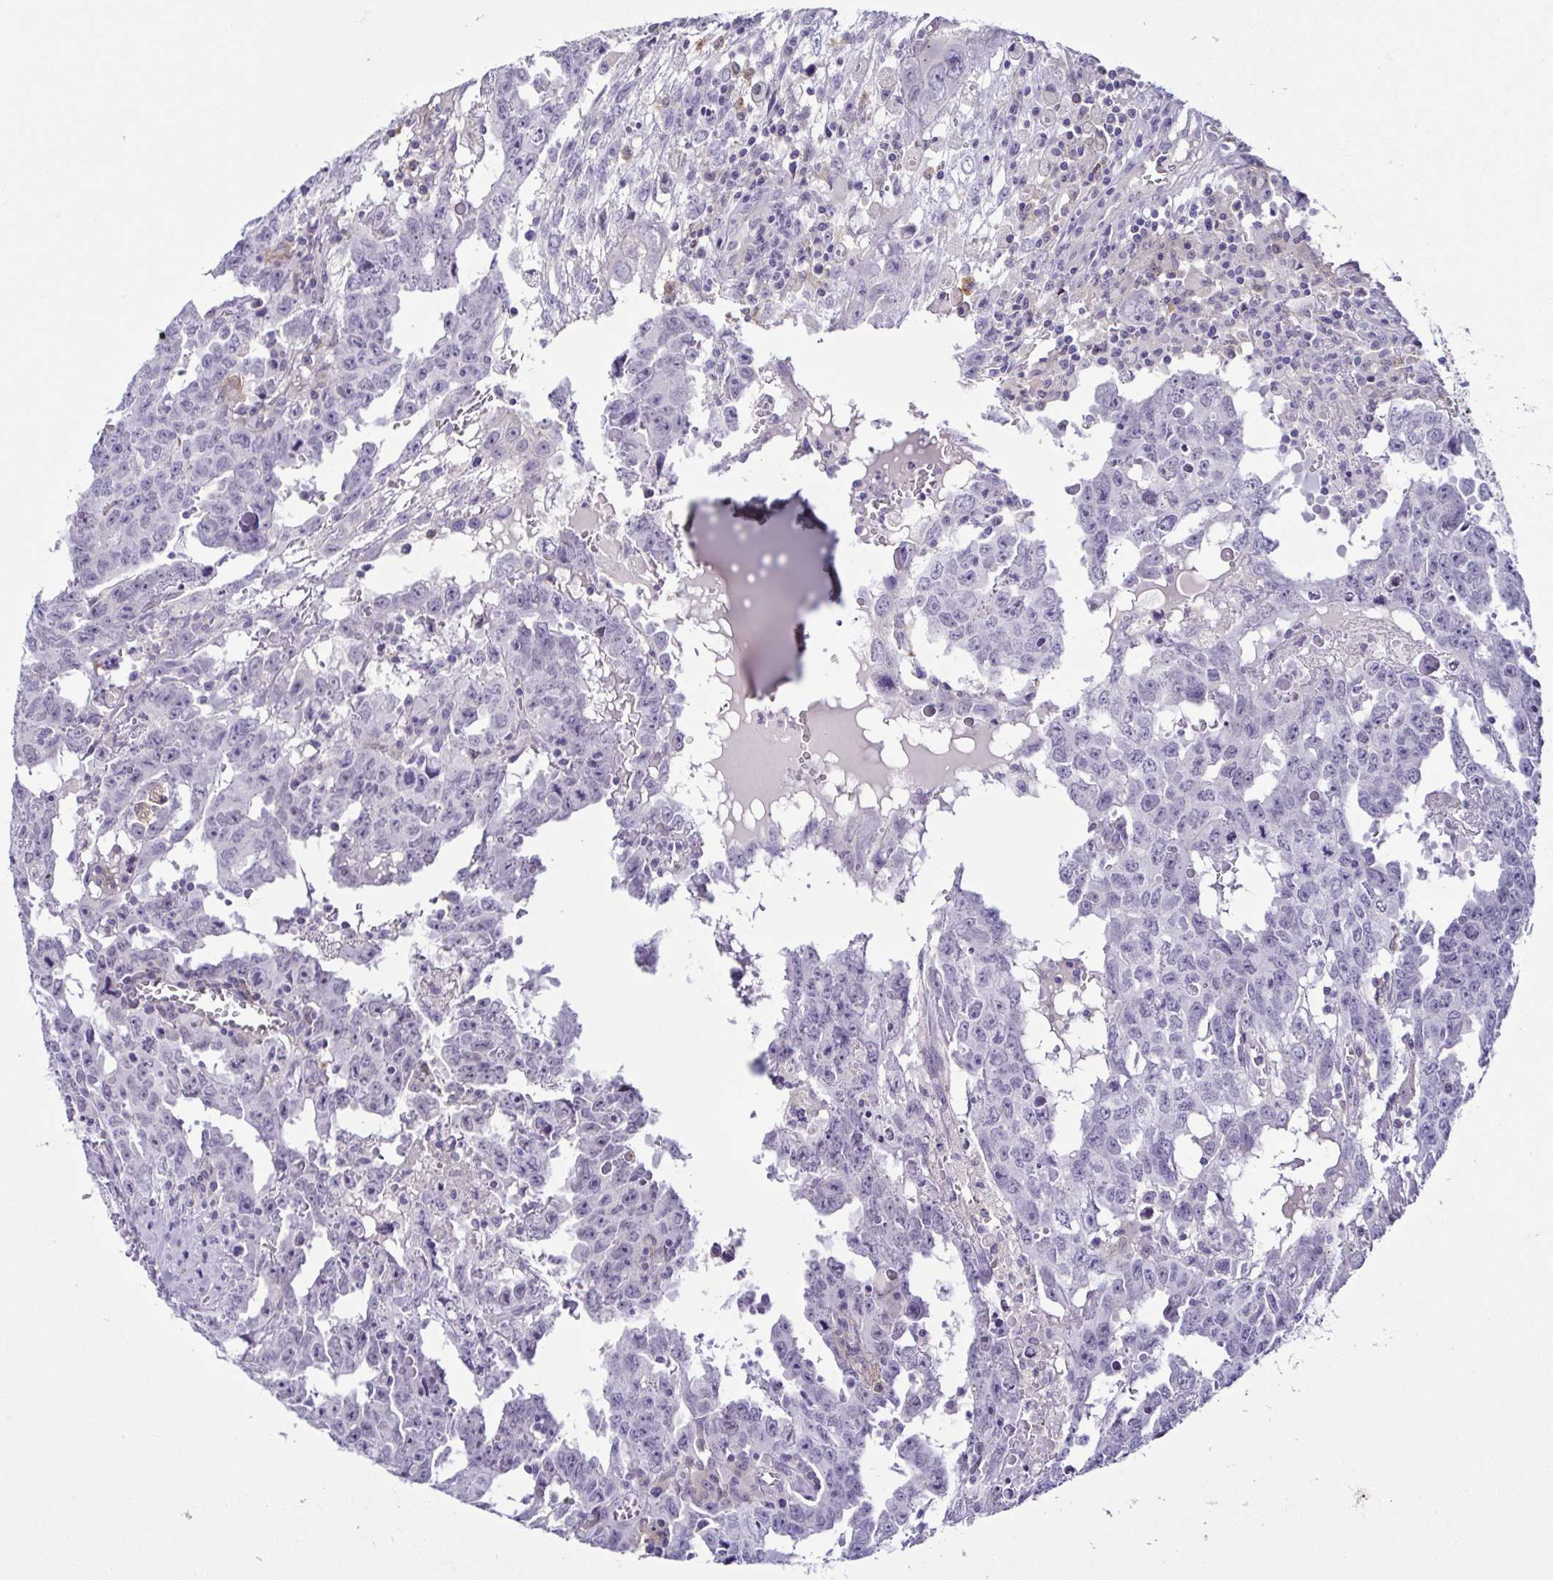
{"staining": {"intensity": "negative", "quantity": "none", "location": "none"}, "tissue": "testis cancer", "cell_type": "Tumor cells", "image_type": "cancer", "snomed": [{"axis": "morphology", "description": "Carcinoma, Embryonal, NOS"}, {"axis": "topography", "description": "Testis"}], "caption": "This is an immunohistochemistry photomicrograph of human testis cancer. There is no staining in tumor cells.", "gene": "TERT", "patient": {"sex": "male", "age": 22}}